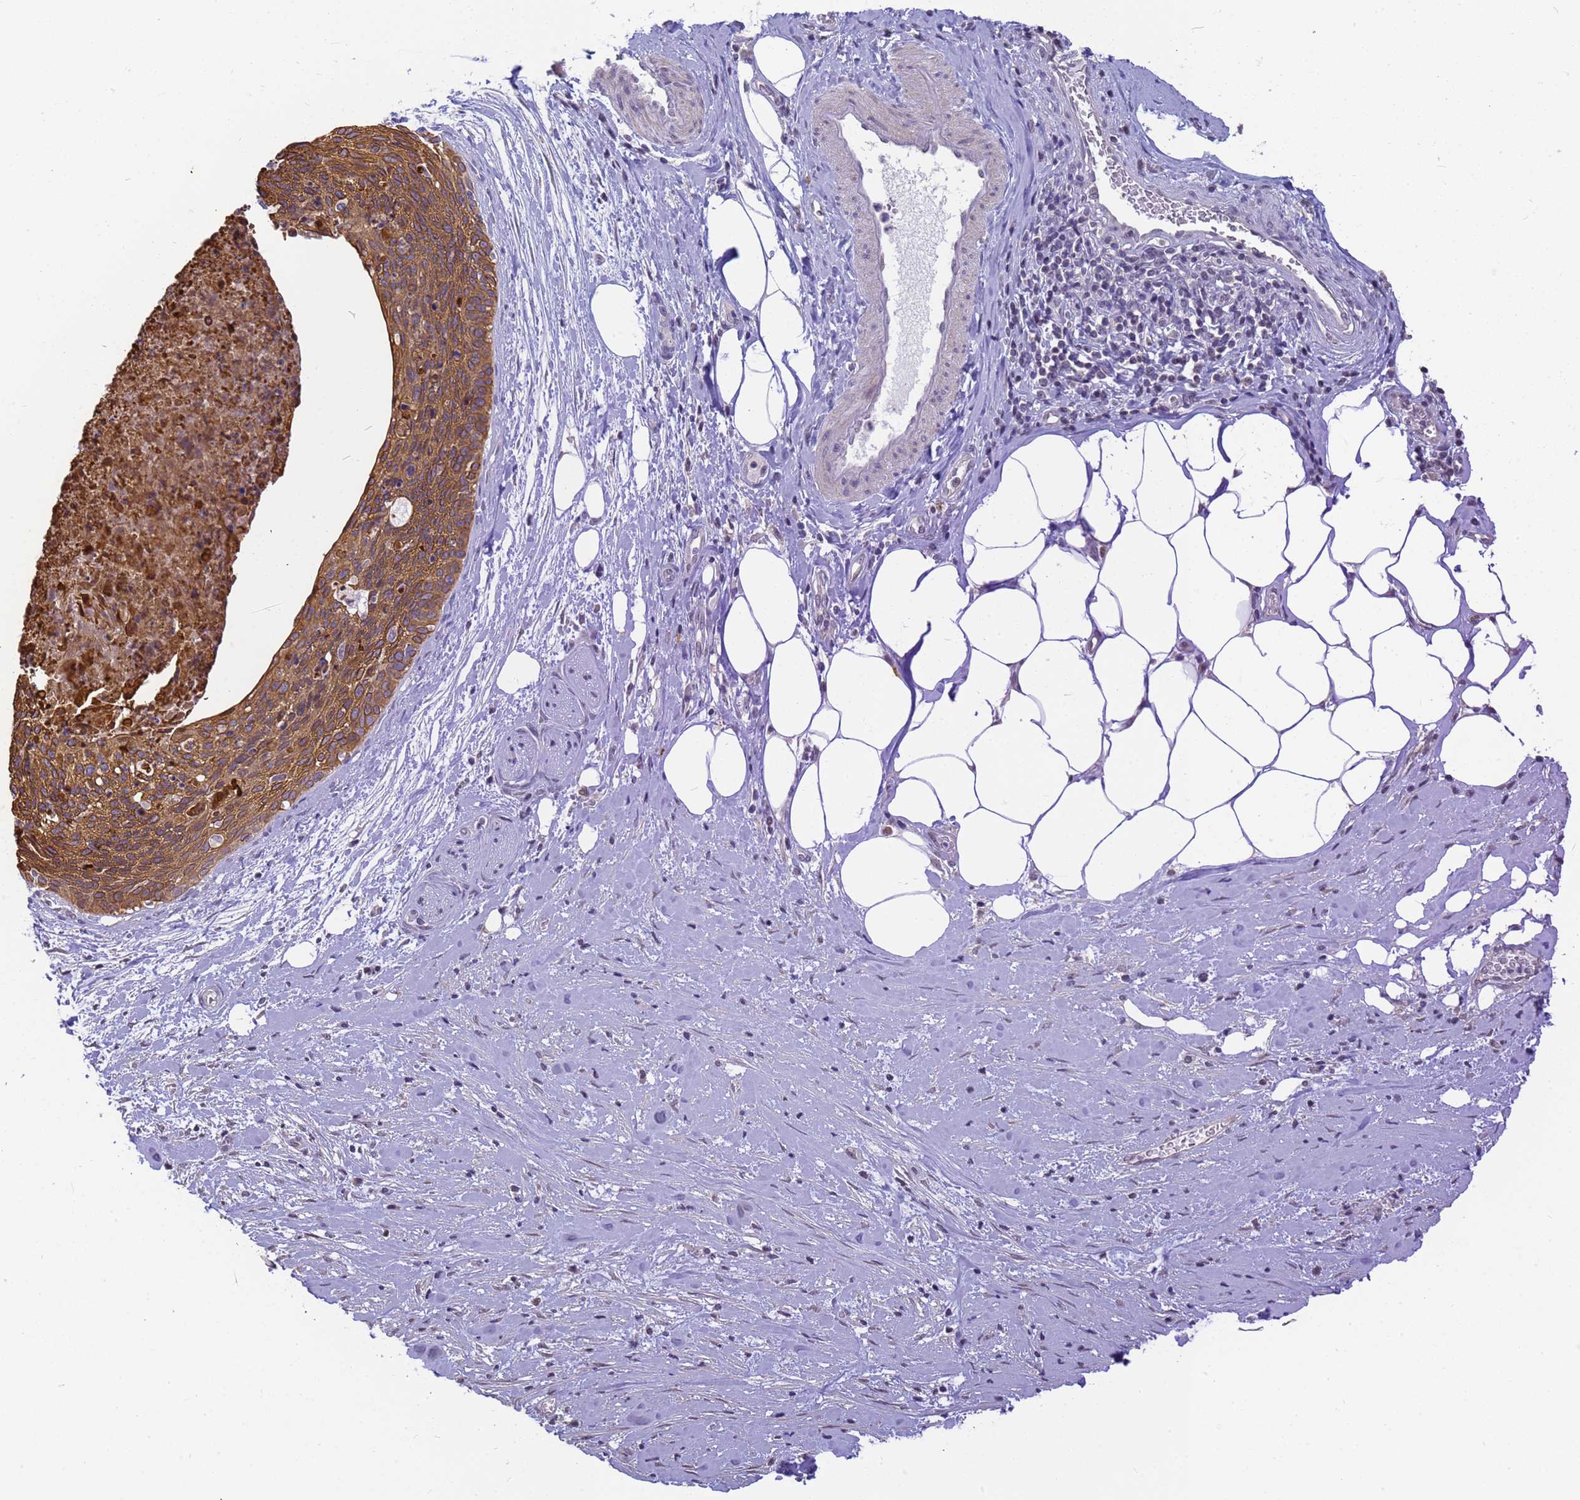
{"staining": {"intensity": "strong", "quantity": ">75%", "location": "cytoplasmic/membranous"}, "tissue": "cervical cancer", "cell_type": "Tumor cells", "image_type": "cancer", "snomed": [{"axis": "morphology", "description": "Squamous cell carcinoma, NOS"}, {"axis": "topography", "description": "Cervix"}], "caption": "Immunohistochemical staining of squamous cell carcinoma (cervical) demonstrates high levels of strong cytoplasmic/membranous protein positivity in about >75% of tumor cells.", "gene": "VWA3A", "patient": {"sex": "female", "age": 55}}